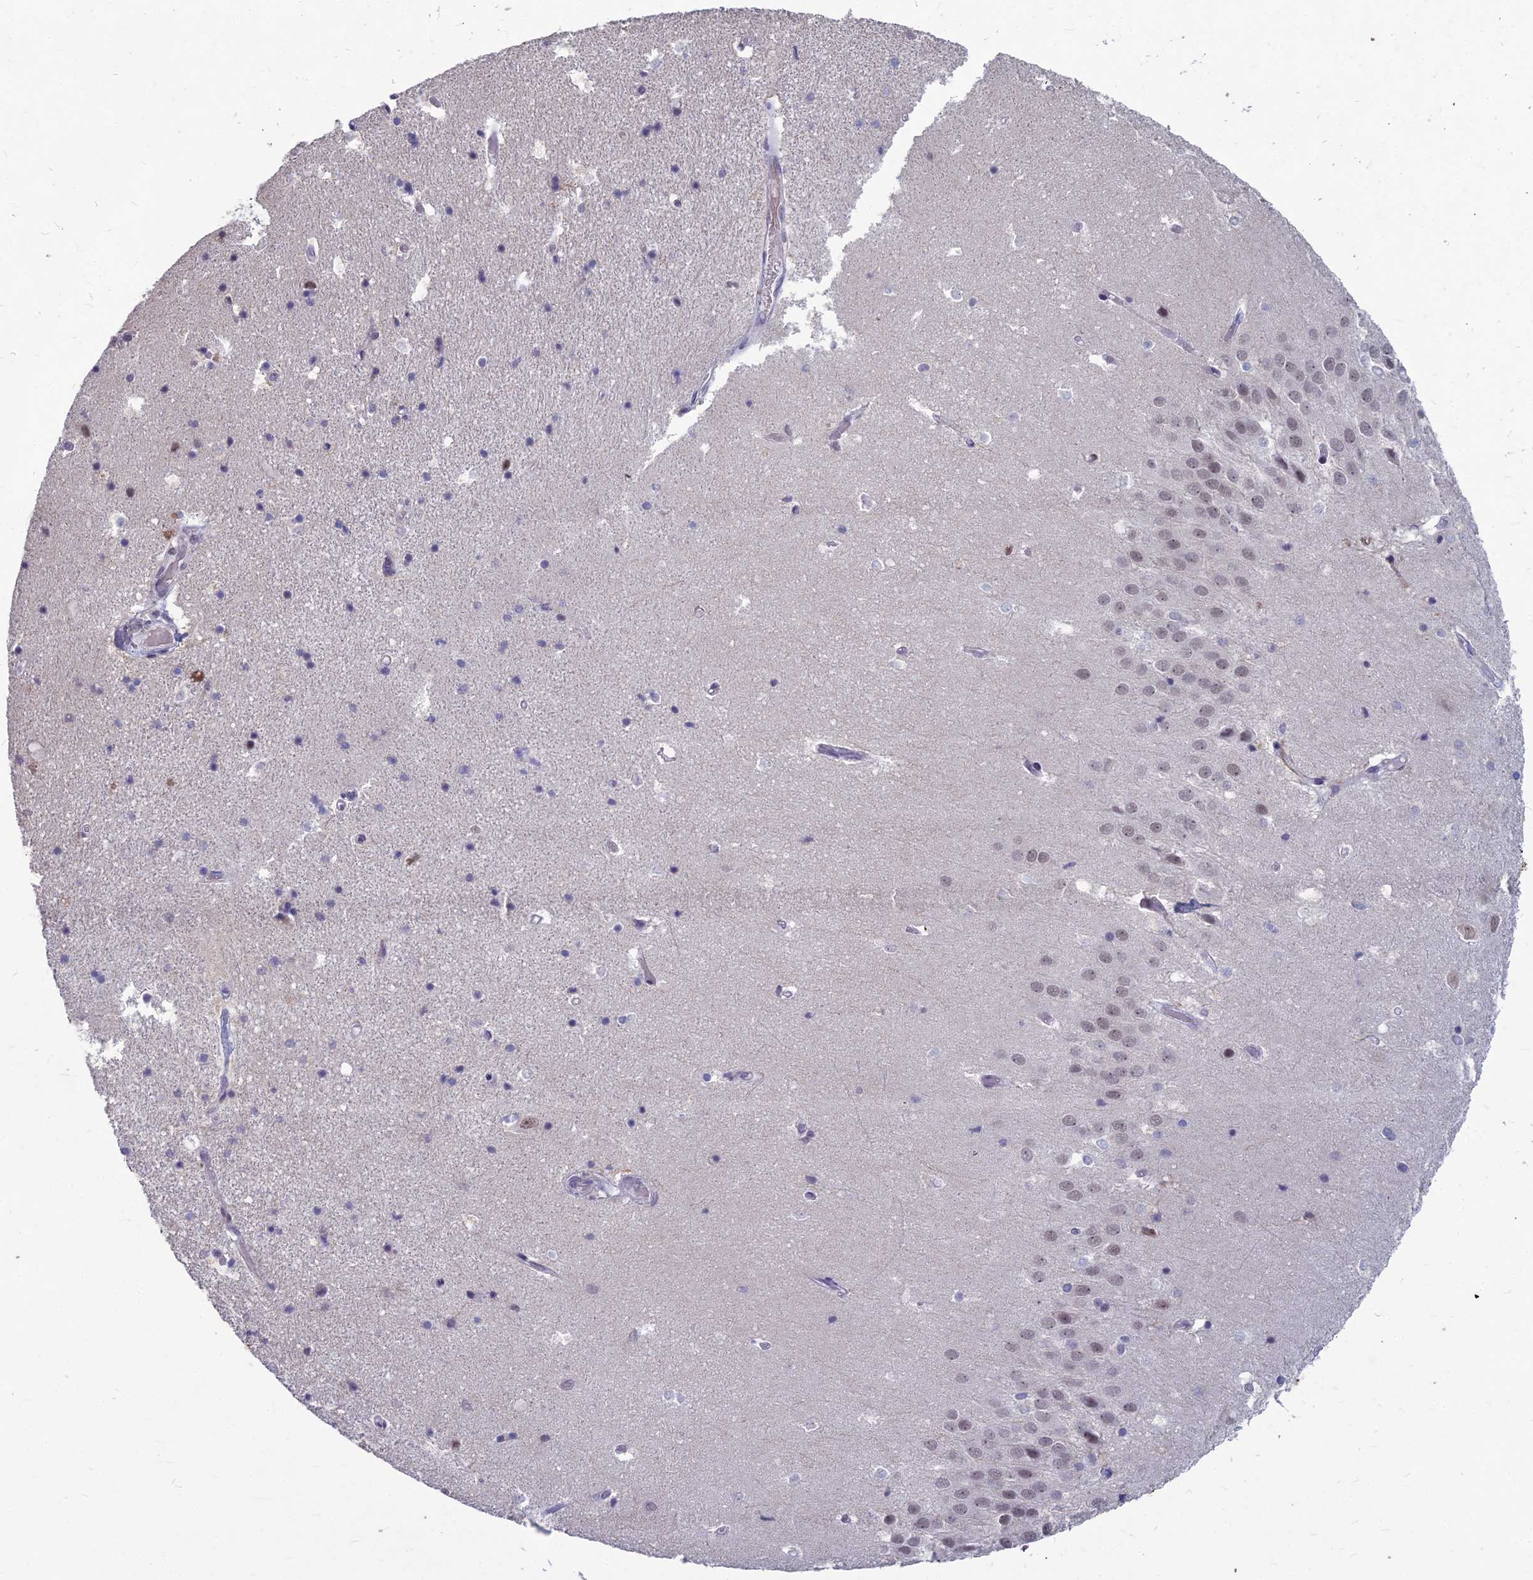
{"staining": {"intensity": "weak", "quantity": "<25%", "location": "nuclear"}, "tissue": "hippocampus", "cell_type": "Glial cells", "image_type": "normal", "snomed": [{"axis": "morphology", "description": "Normal tissue, NOS"}, {"axis": "topography", "description": "Hippocampus"}], "caption": "There is no significant staining in glial cells of hippocampus. The staining was performed using DAB to visualize the protein expression in brown, while the nuclei were stained in blue with hematoxylin (Magnification: 20x).", "gene": "KAT7", "patient": {"sex": "female", "age": 52}}